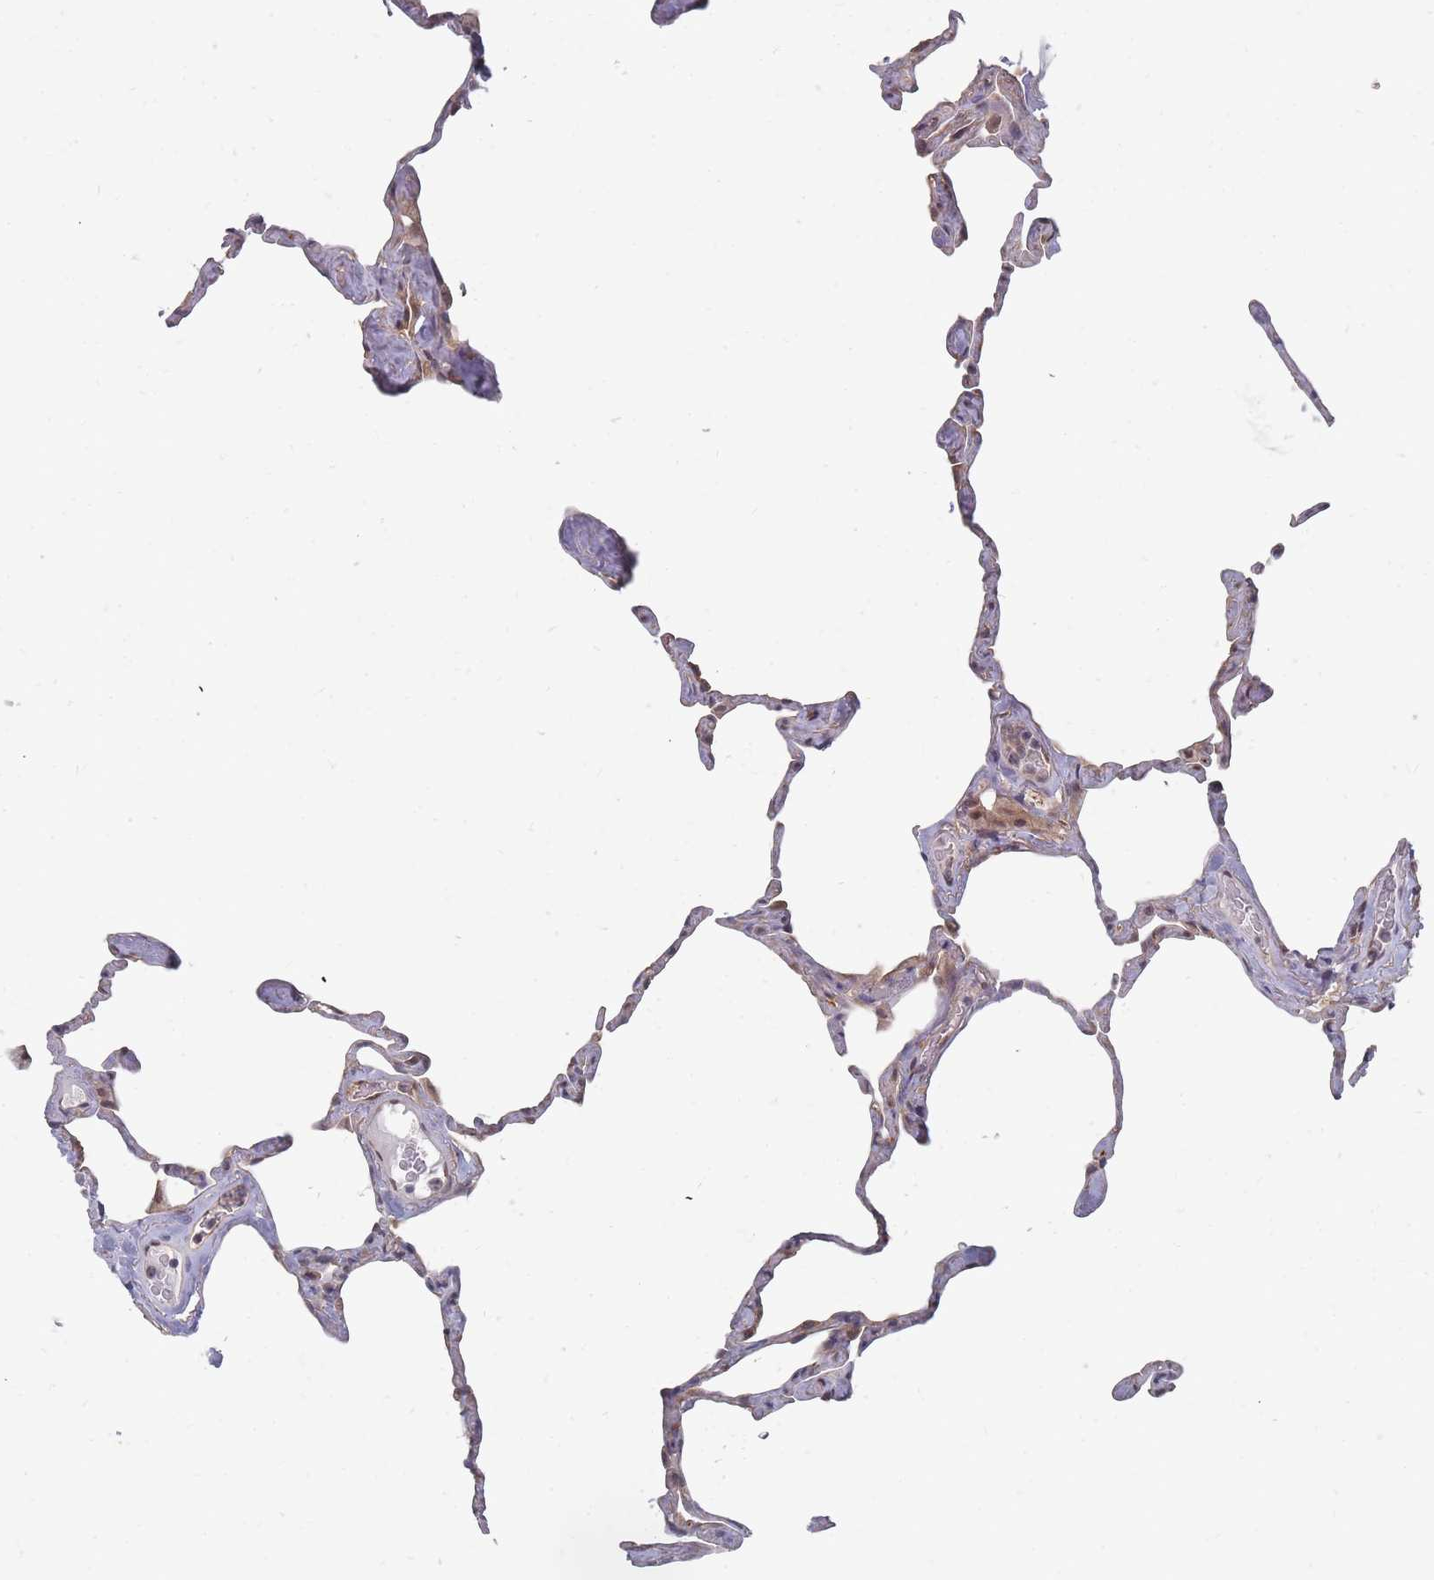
{"staining": {"intensity": "moderate", "quantity": "<25%", "location": "cytoplasmic/membranous"}, "tissue": "lung", "cell_type": "Alveolar cells", "image_type": "normal", "snomed": [{"axis": "morphology", "description": "Normal tissue, NOS"}, {"axis": "topography", "description": "Lung"}], "caption": "Immunohistochemistry (IHC) micrograph of unremarkable human lung stained for a protein (brown), which reveals low levels of moderate cytoplasmic/membranous staining in approximately <25% of alveolar cells.", "gene": "NKD1", "patient": {"sex": "male", "age": 65}}